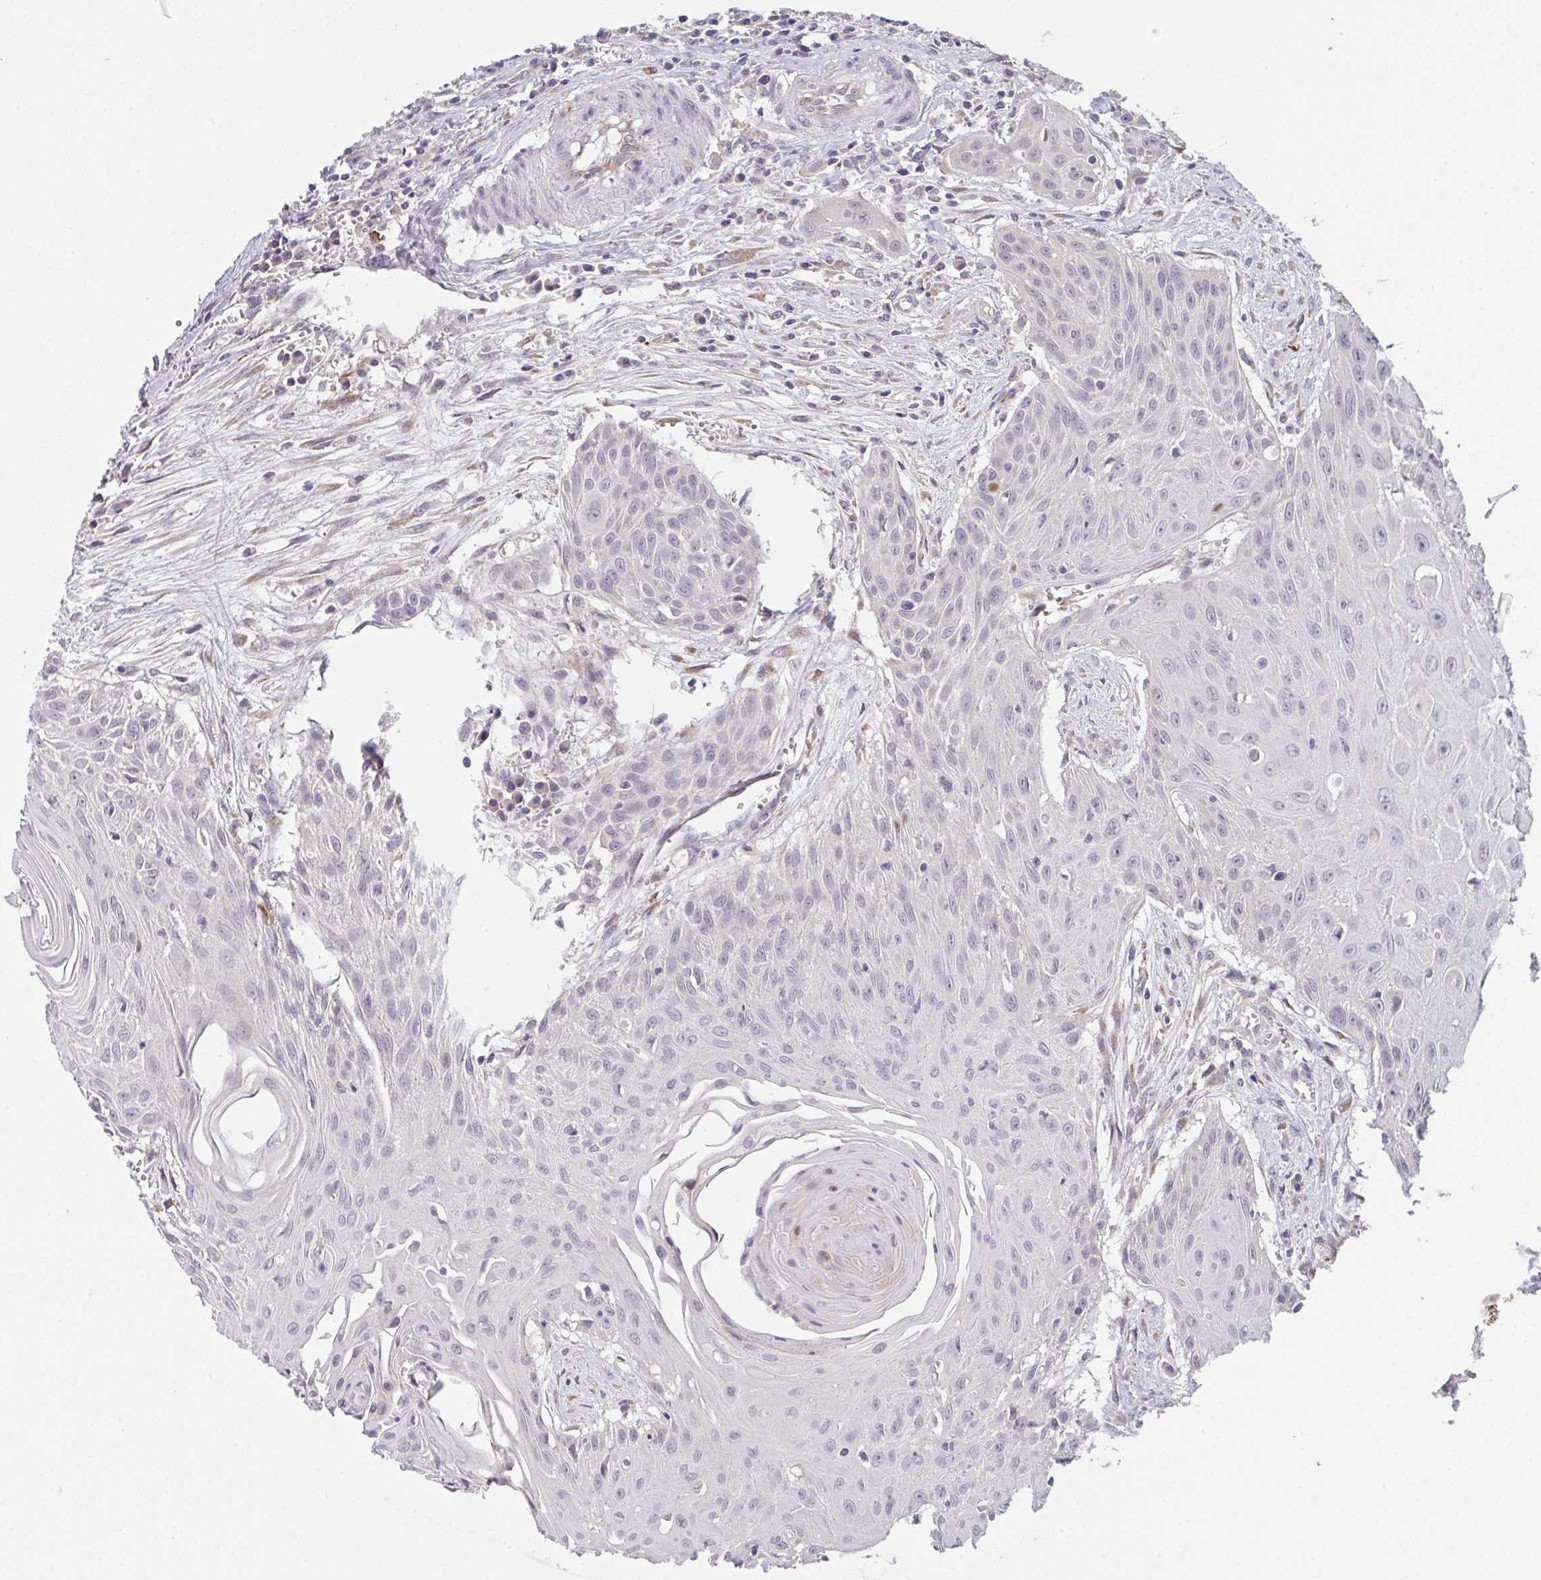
{"staining": {"intensity": "negative", "quantity": "none", "location": "none"}, "tissue": "head and neck cancer", "cell_type": "Tumor cells", "image_type": "cancer", "snomed": [{"axis": "morphology", "description": "Squamous cell carcinoma, NOS"}, {"axis": "topography", "description": "Lymph node"}, {"axis": "topography", "description": "Salivary gland"}, {"axis": "topography", "description": "Head-Neck"}], "caption": "A histopathology image of head and neck squamous cell carcinoma stained for a protein exhibits no brown staining in tumor cells.", "gene": "TSPAN31", "patient": {"sex": "female", "age": 74}}